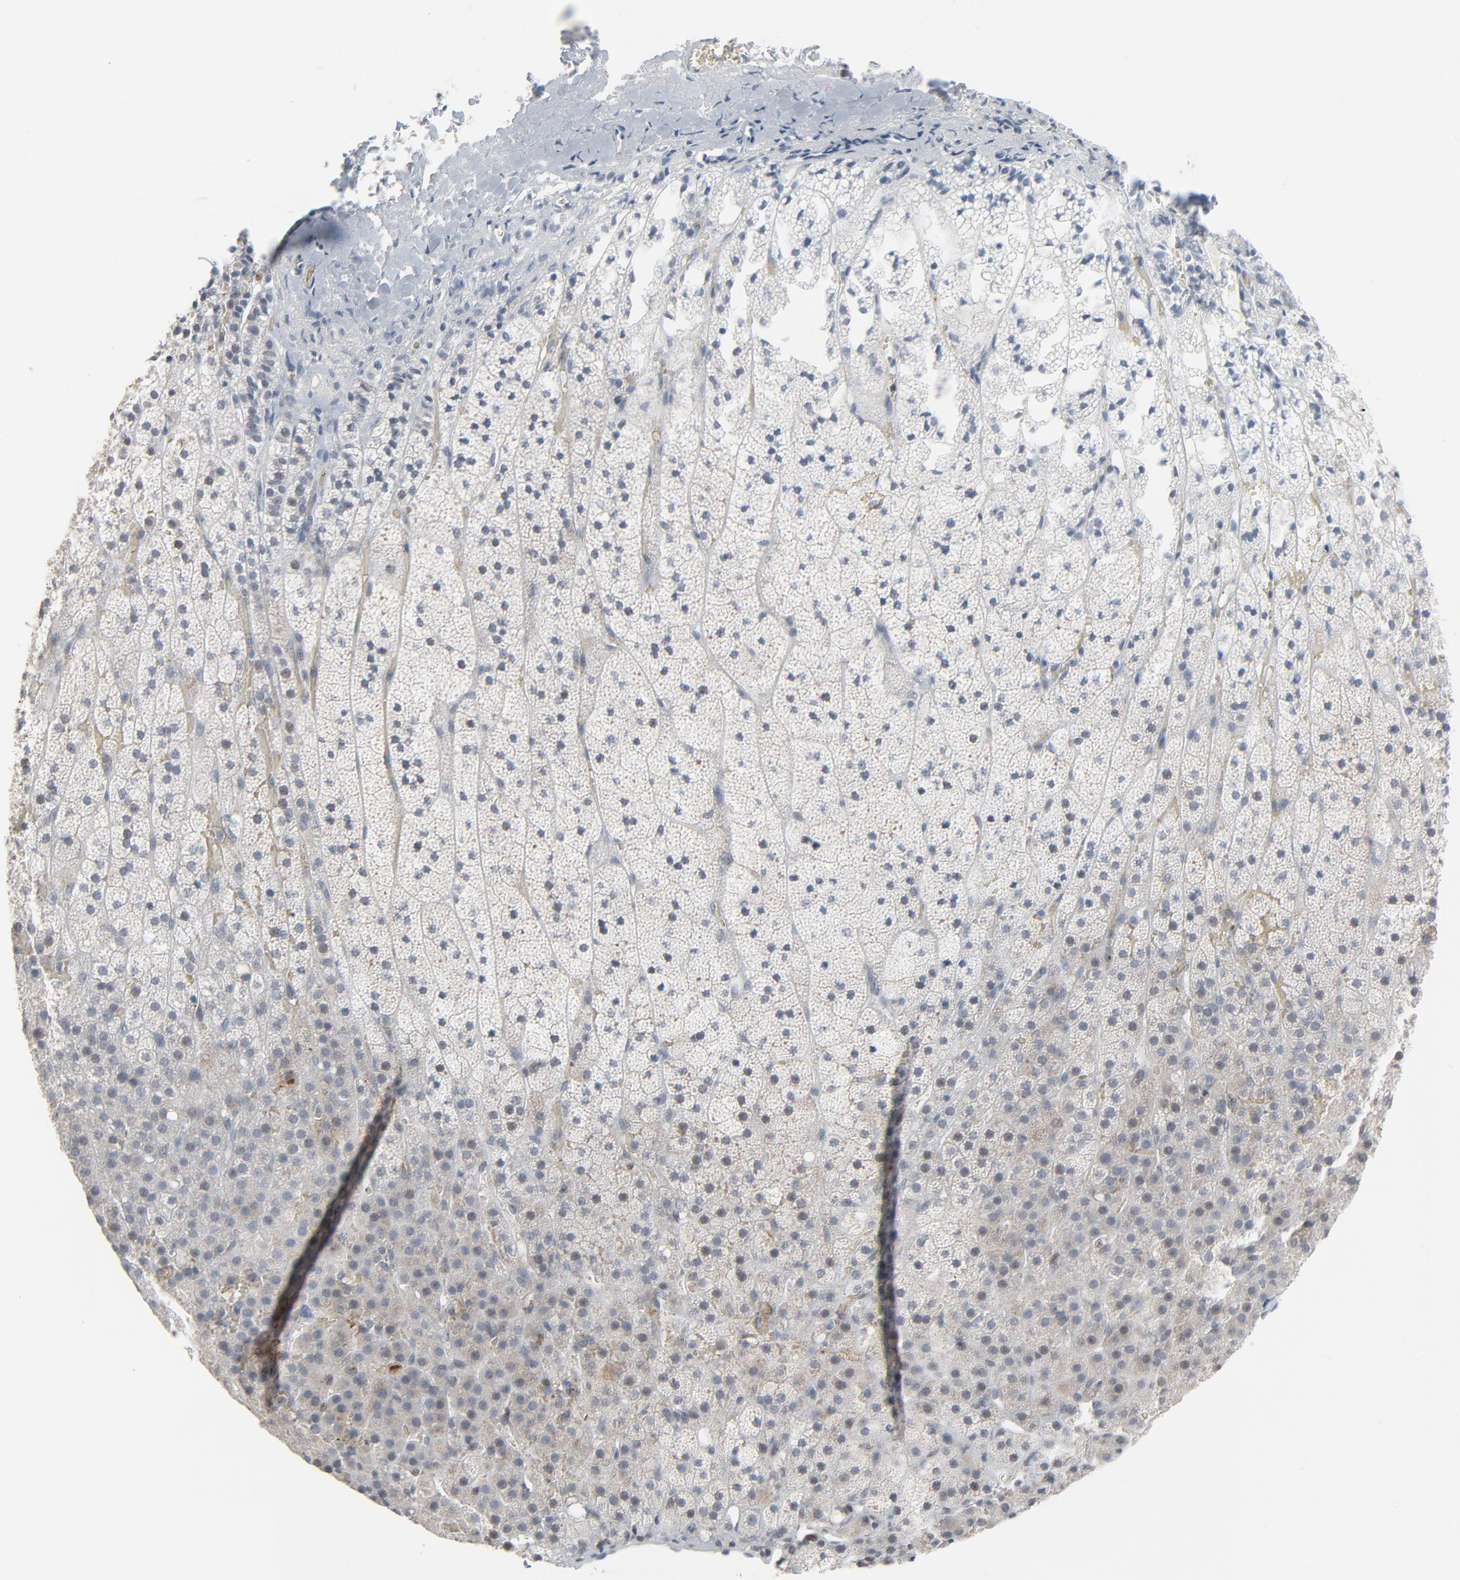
{"staining": {"intensity": "weak", "quantity": "<25%", "location": "cytoplasmic/membranous"}, "tissue": "adrenal gland", "cell_type": "Glandular cells", "image_type": "normal", "snomed": [{"axis": "morphology", "description": "Normal tissue, NOS"}, {"axis": "topography", "description": "Adrenal gland"}], "caption": "Immunohistochemistry (IHC) photomicrograph of unremarkable adrenal gland: human adrenal gland stained with DAB displays no significant protein expression in glandular cells. (DAB immunohistochemistry (IHC) visualized using brightfield microscopy, high magnification).", "gene": "SAGE1", "patient": {"sex": "male", "age": 35}}